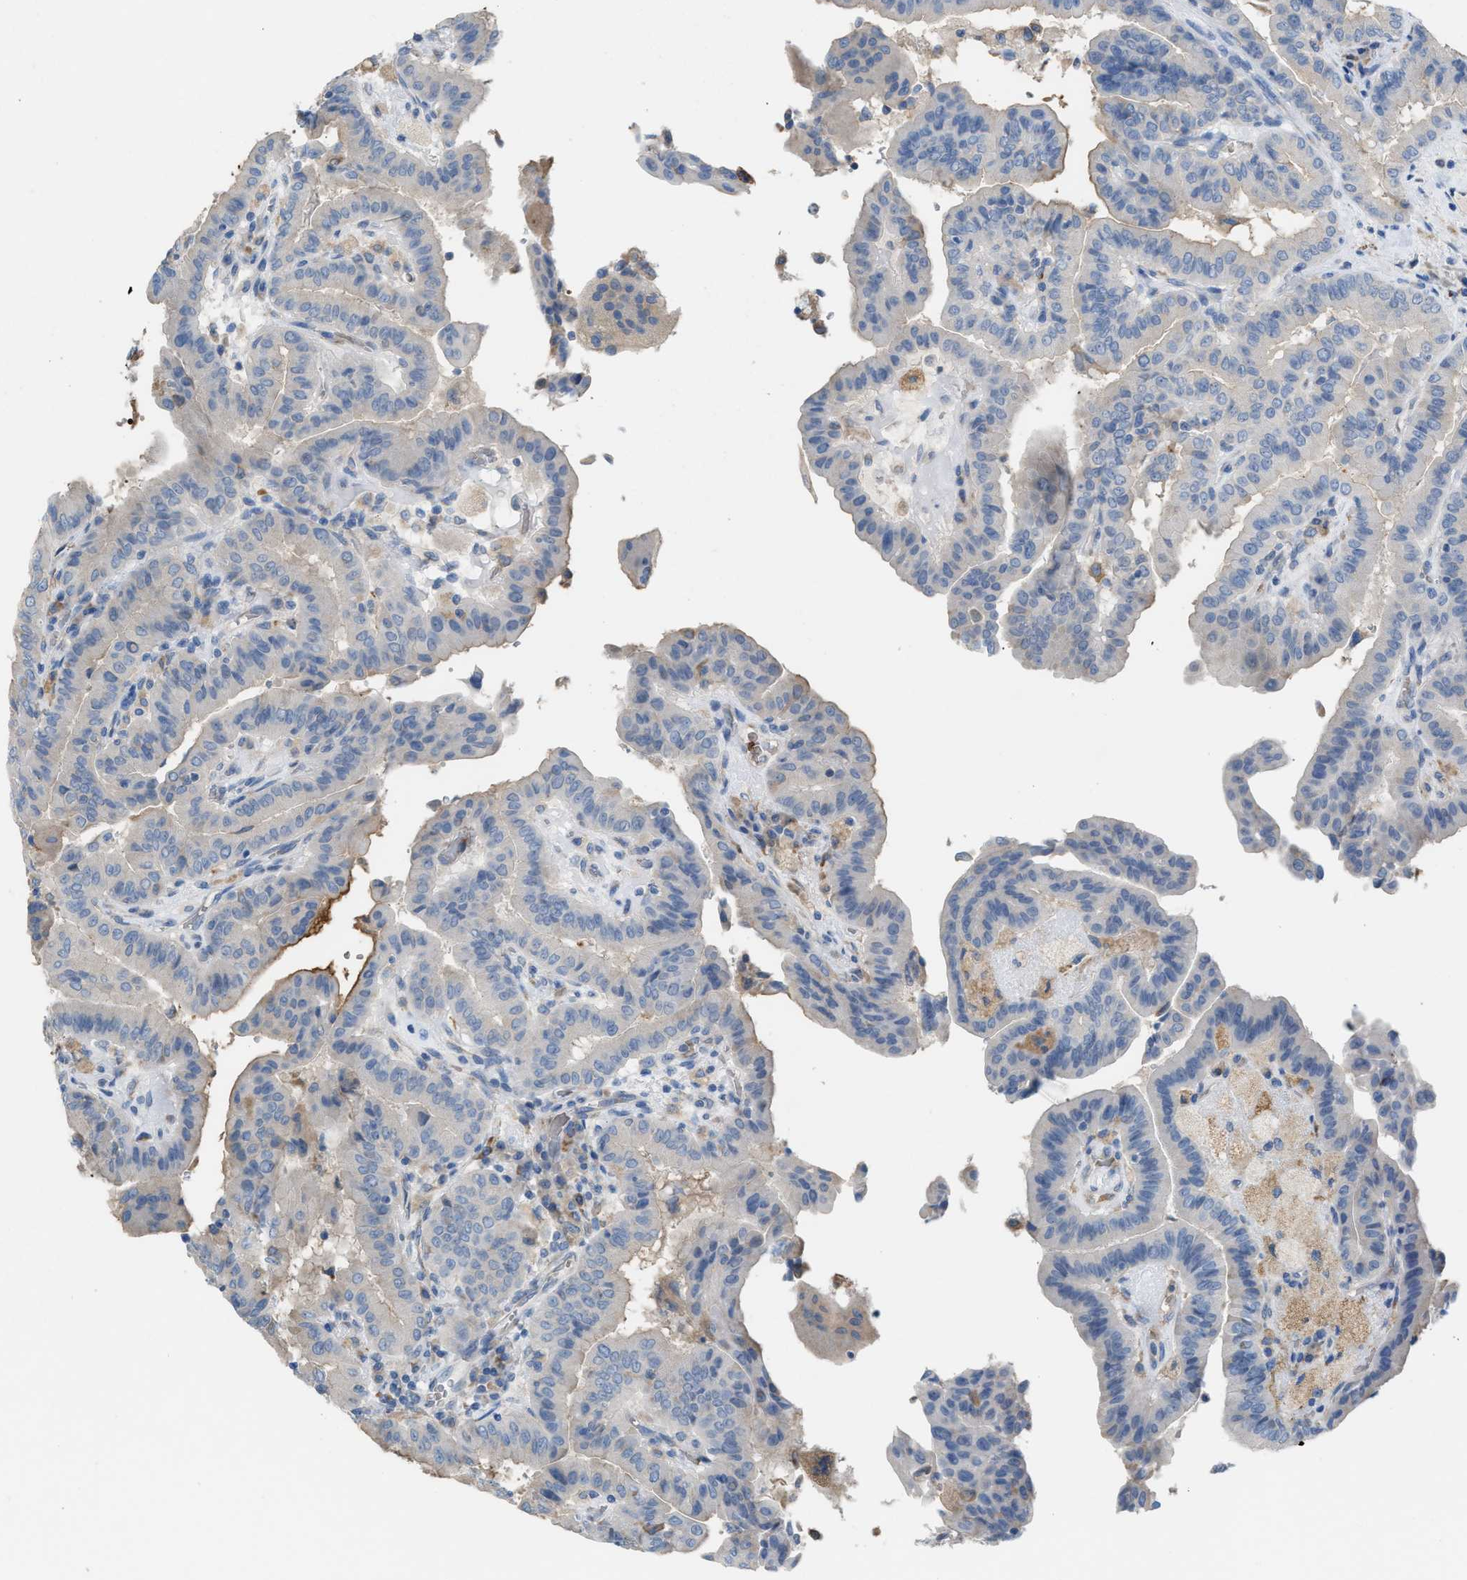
{"staining": {"intensity": "negative", "quantity": "none", "location": "none"}, "tissue": "thyroid cancer", "cell_type": "Tumor cells", "image_type": "cancer", "snomed": [{"axis": "morphology", "description": "Papillary adenocarcinoma, NOS"}, {"axis": "topography", "description": "Thyroid gland"}], "caption": "High magnification brightfield microscopy of papillary adenocarcinoma (thyroid) stained with DAB (brown) and counterstained with hematoxylin (blue): tumor cells show no significant staining.", "gene": "CA3", "patient": {"sex": "male", "age": 33}}